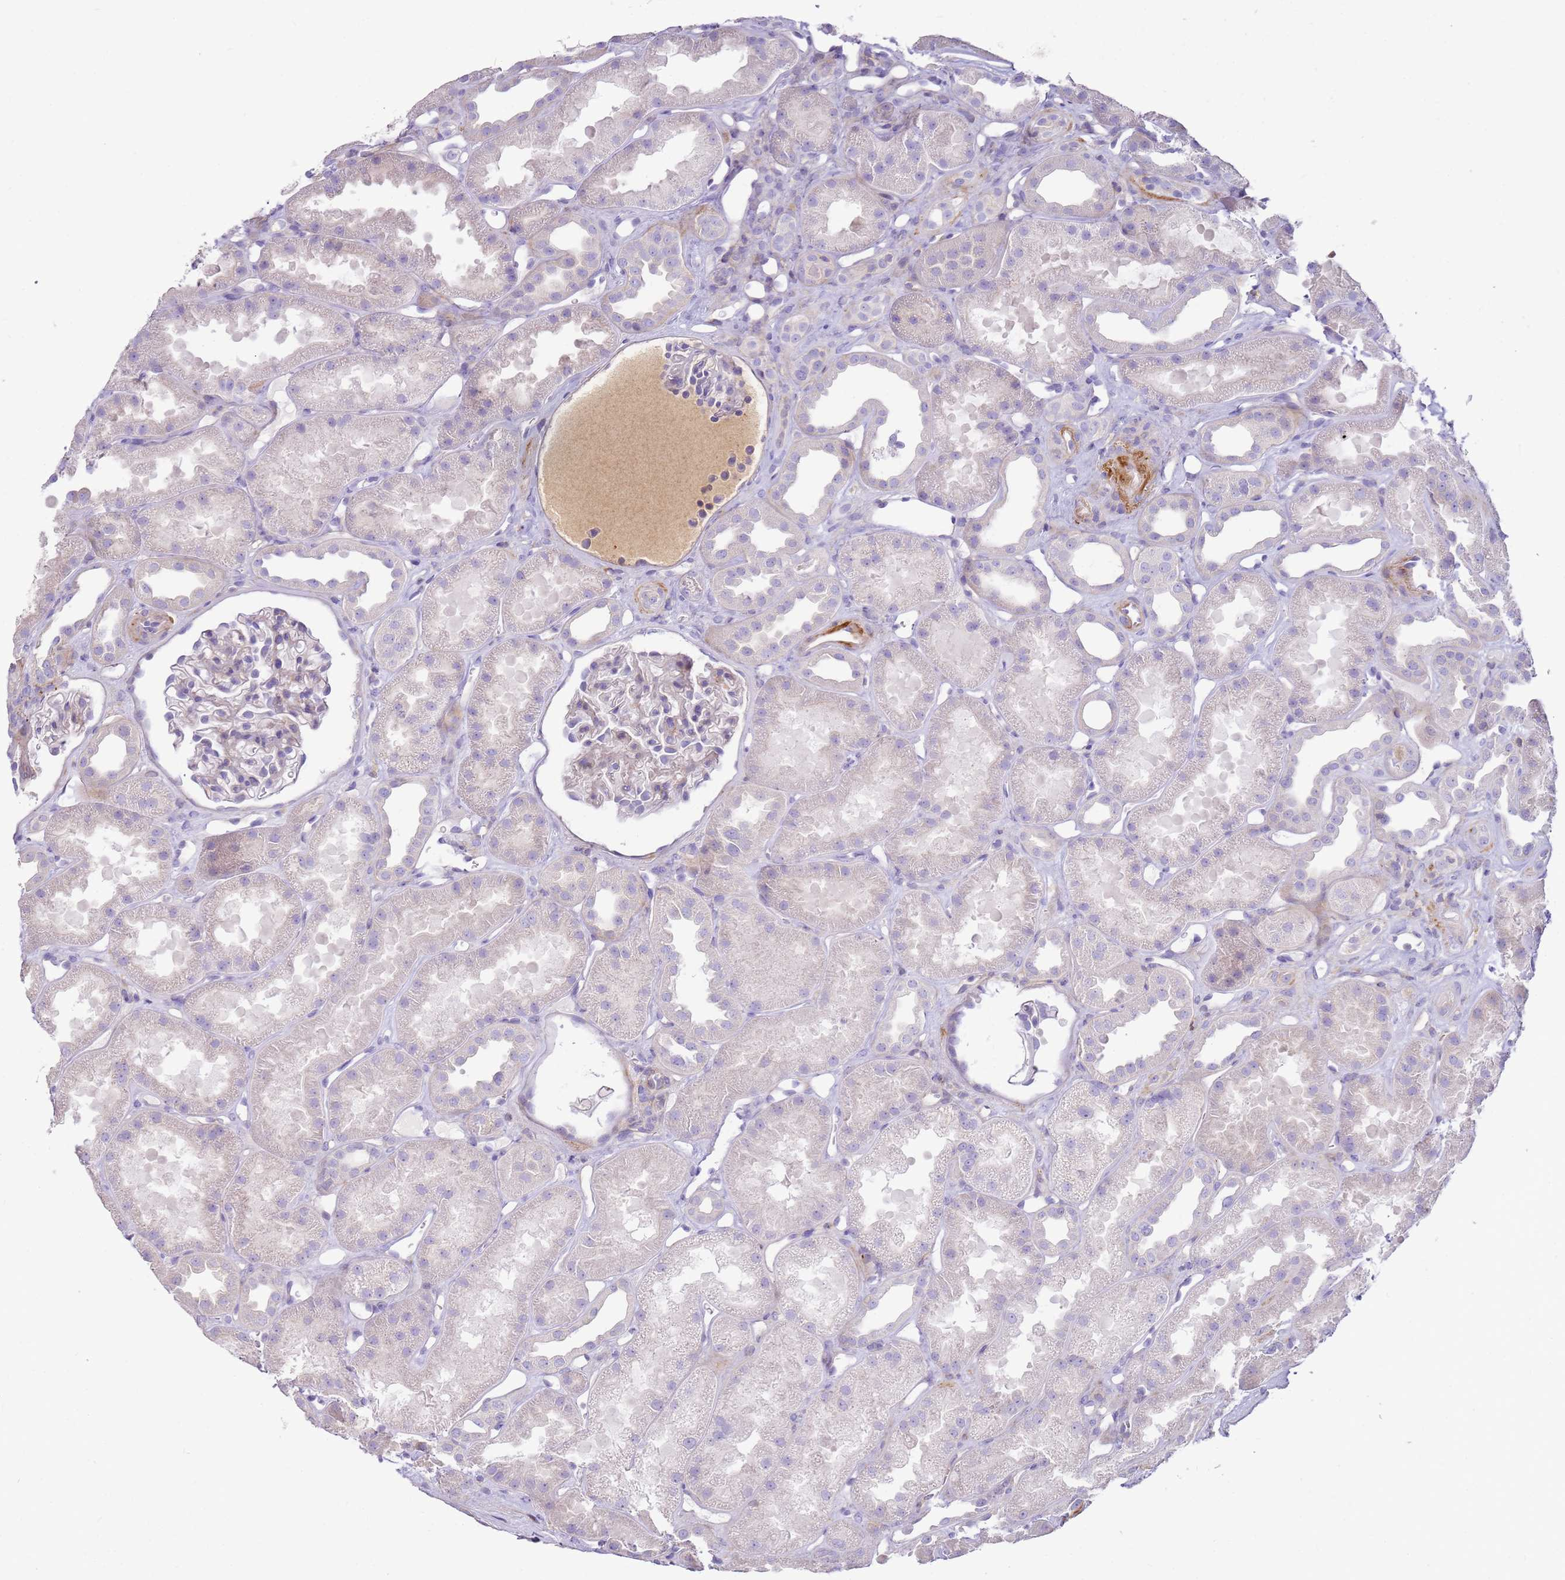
{"staining": {"intensity": "negative", "quantity": "none", "location": "none"}, "tissue": "kidney", "cell_type": "Cells in glomeruli", "image_type": "normal", "snomed": [{"axis": "morphology", "description": "Normal tissue, NOS"}, {"axis": "topography", "description": "Kidney"}], "caption": "A high-resolution photomicrograph shows immunohistochemistry (IHC) staining of unremarkable kidney, which demonstrates no significant expression in cells in glomeruli.", "gene": "FPR1", "patient": {"sex": "male", "age": 61}}